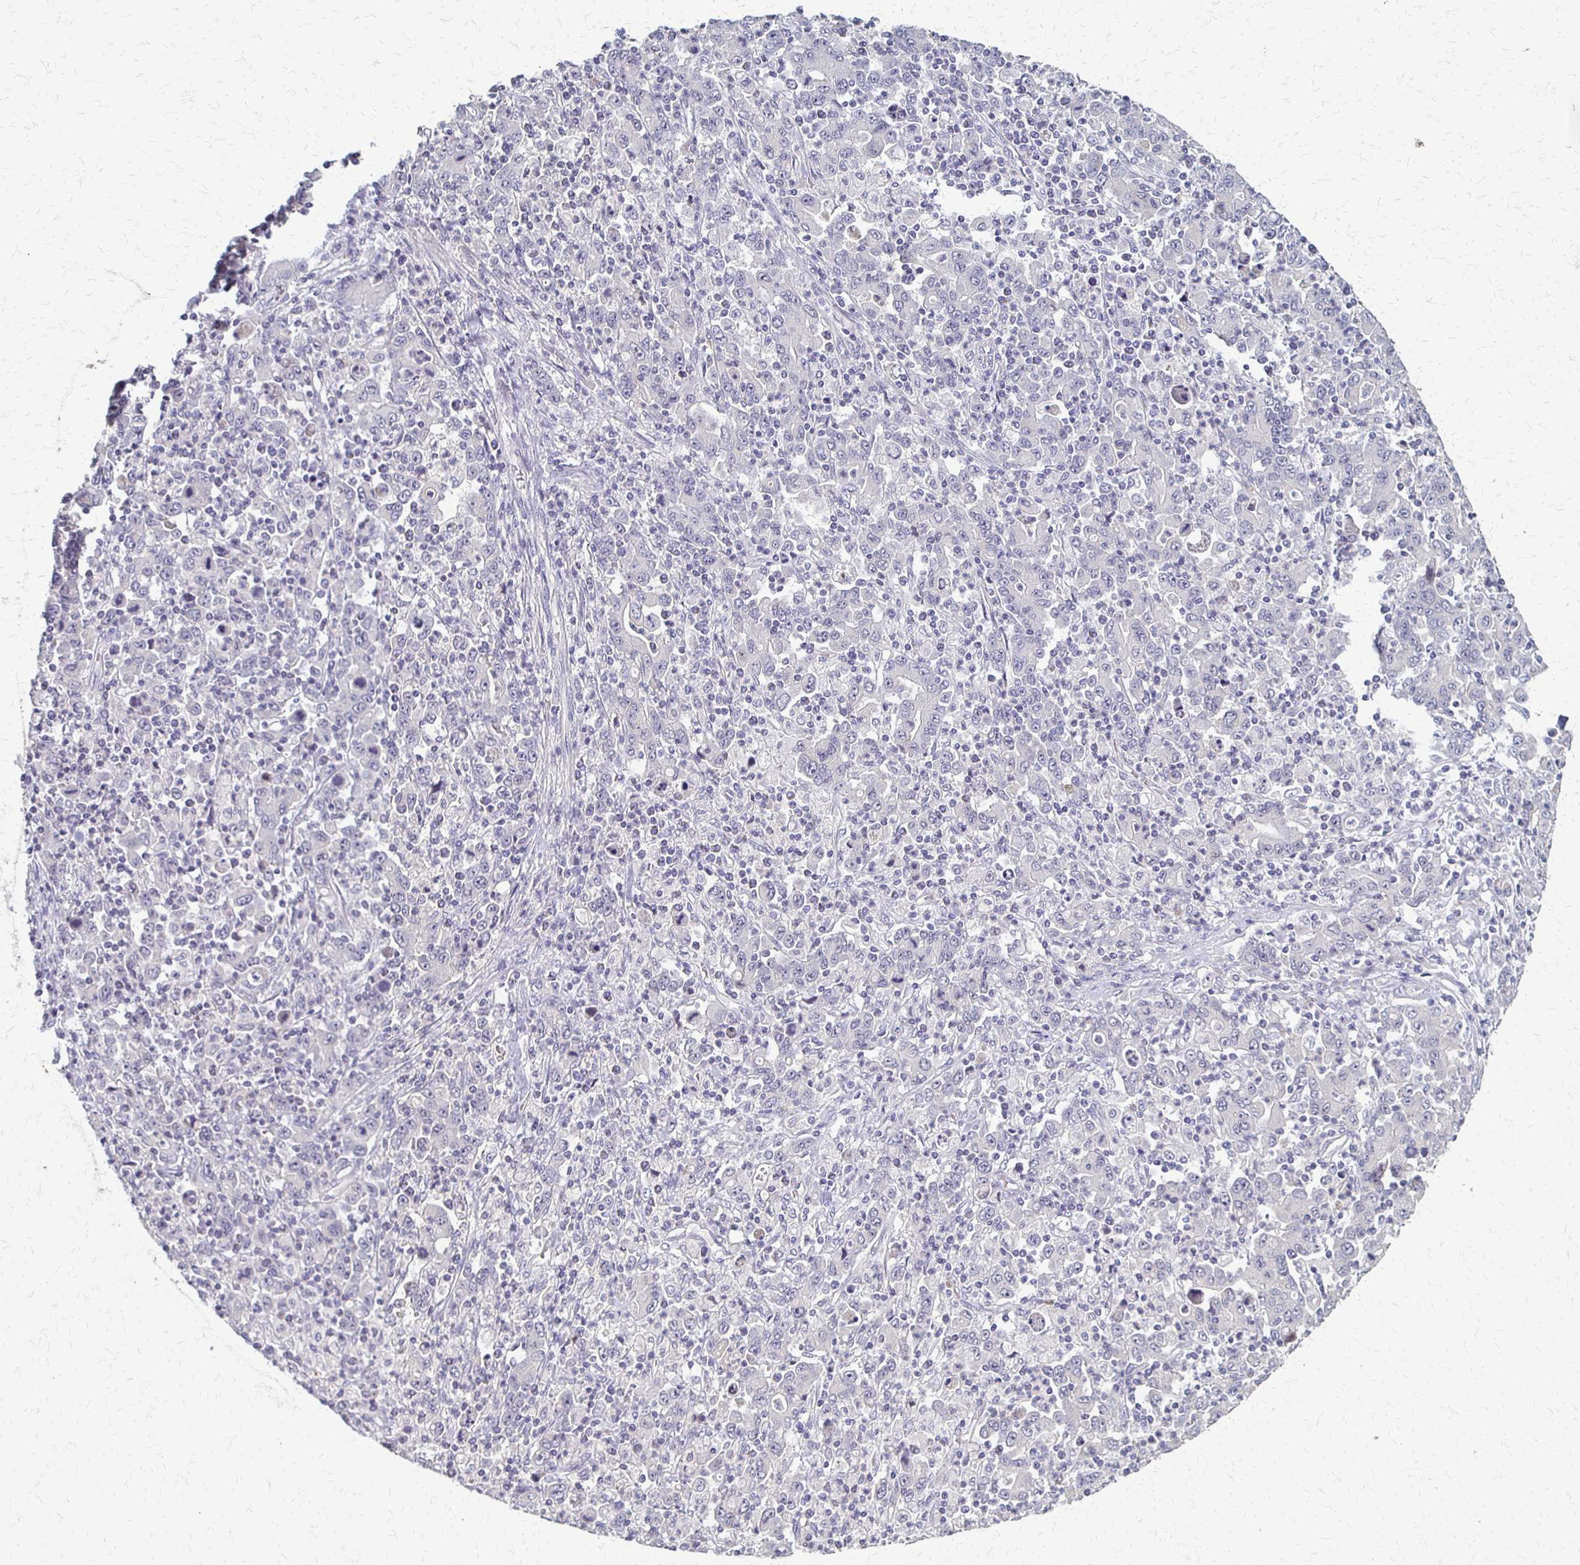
{"staining": {"intensity": "negative", "quantity": "none", "location": "none"}, "tissue": "stomach cancer", "cell_type": "Tumor cells", "image_type": "cancer", "snomed": [{"axis": "morphology", "description": "Adenocarcinoma, NOS"}, {"axis": "topography", "description": "Stomach, upper"}], "caption": "Stomach cancer (adenocarcinoma) stained for a protein using immunohistochemistry (IHC) reveals no expression tumor cells.", "gene": "SLC9A9", "patient": {"sex": "male", "age": 69}}